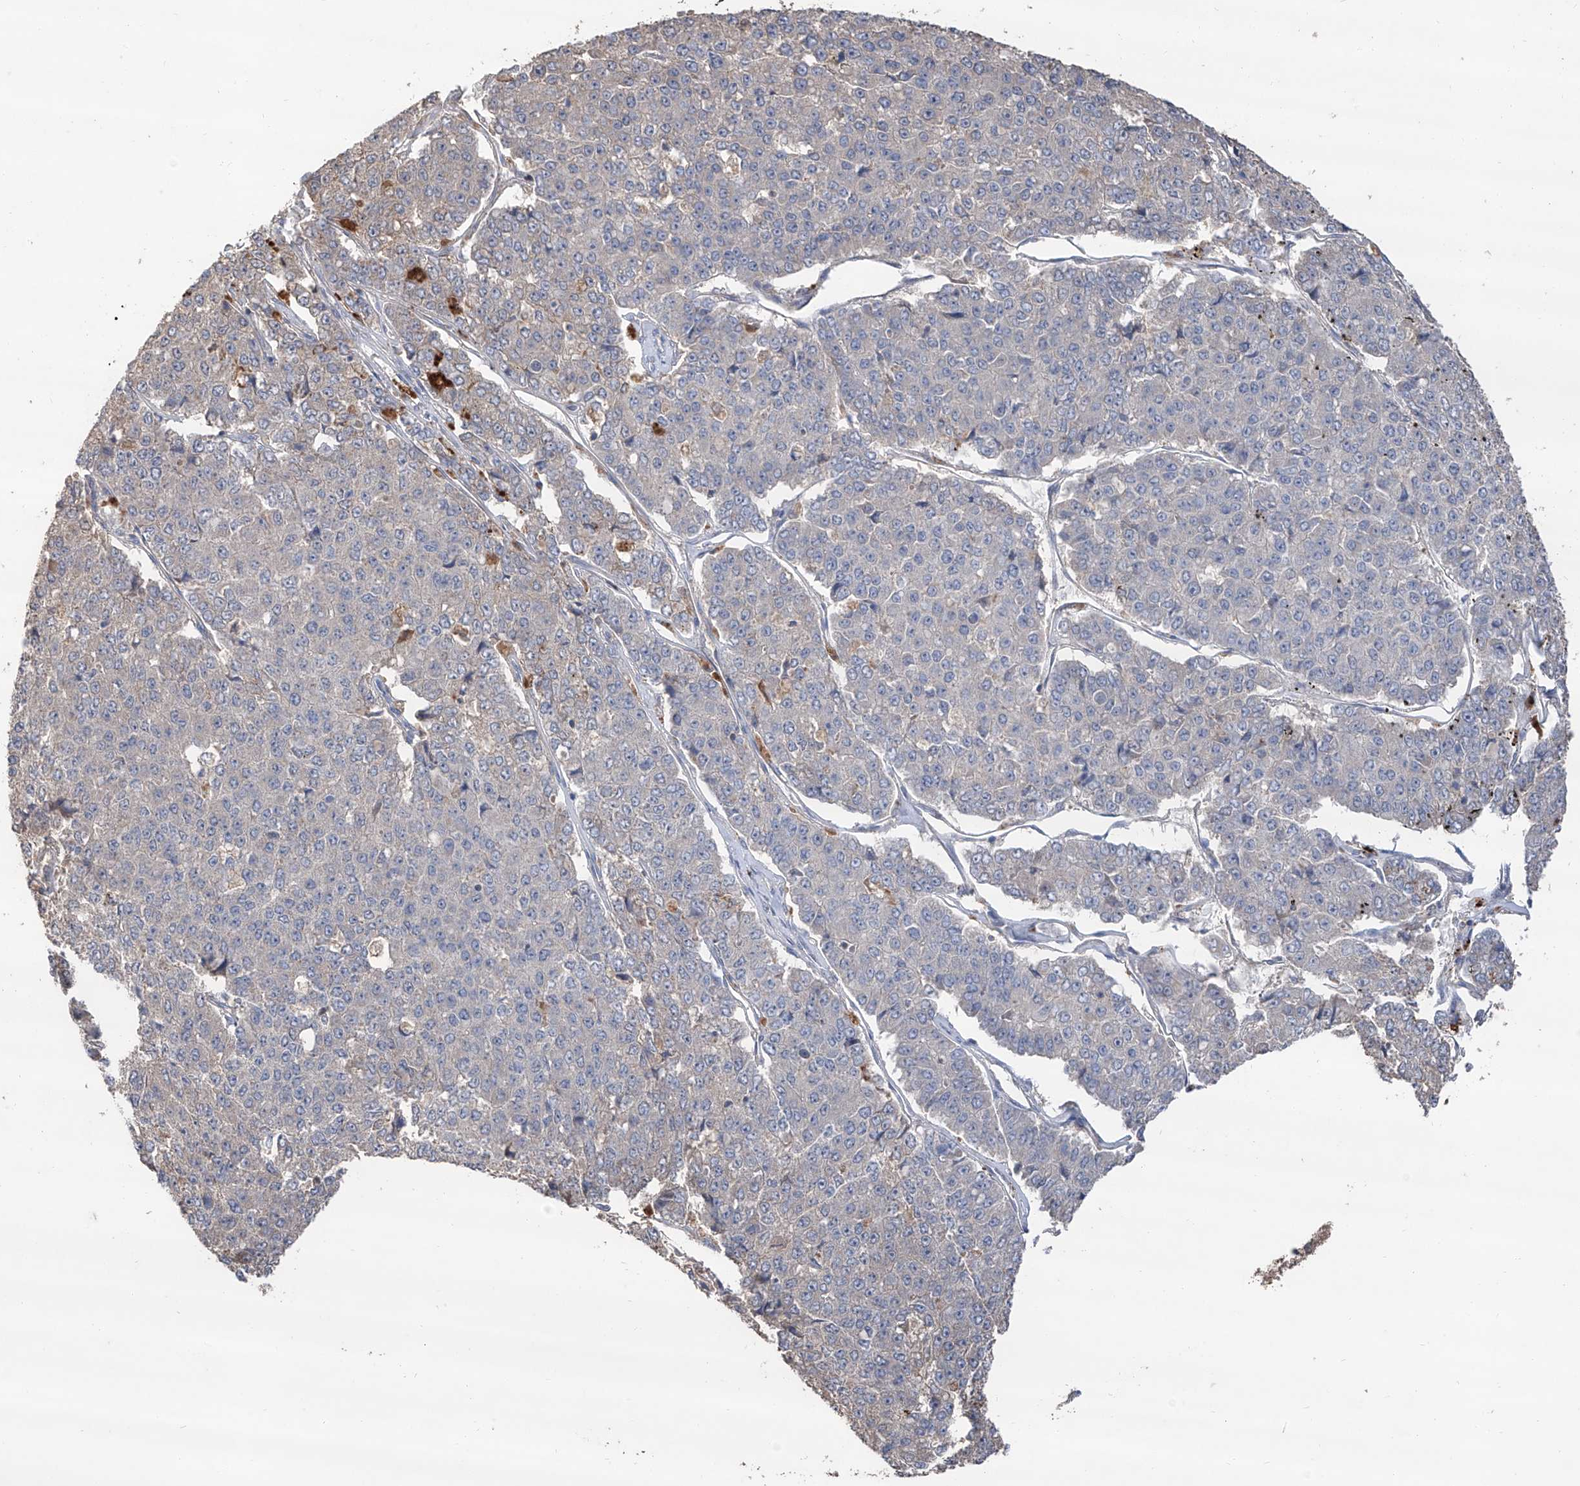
{"staining": {"intensity": "negative", "quantity": "none", "location": "none"}, "tissue": "pancreatic cancer", "cell_type": "Tumor cells", "image_type": "cancer", "snomed": [{"axis": "morphology", "description": "Adenocarcinoma, NOS"}, {"axis": "topography", "description": "Pancreas"}], "caption": "DAB (3,3'-diaminobenzidine) immunohistochemical staining of human pancreatic adenocarcinoma demonstrates no significant positivity in tumor cells.", "gene": "EDN1", "patient": {"sex": "male", "age": 50}}